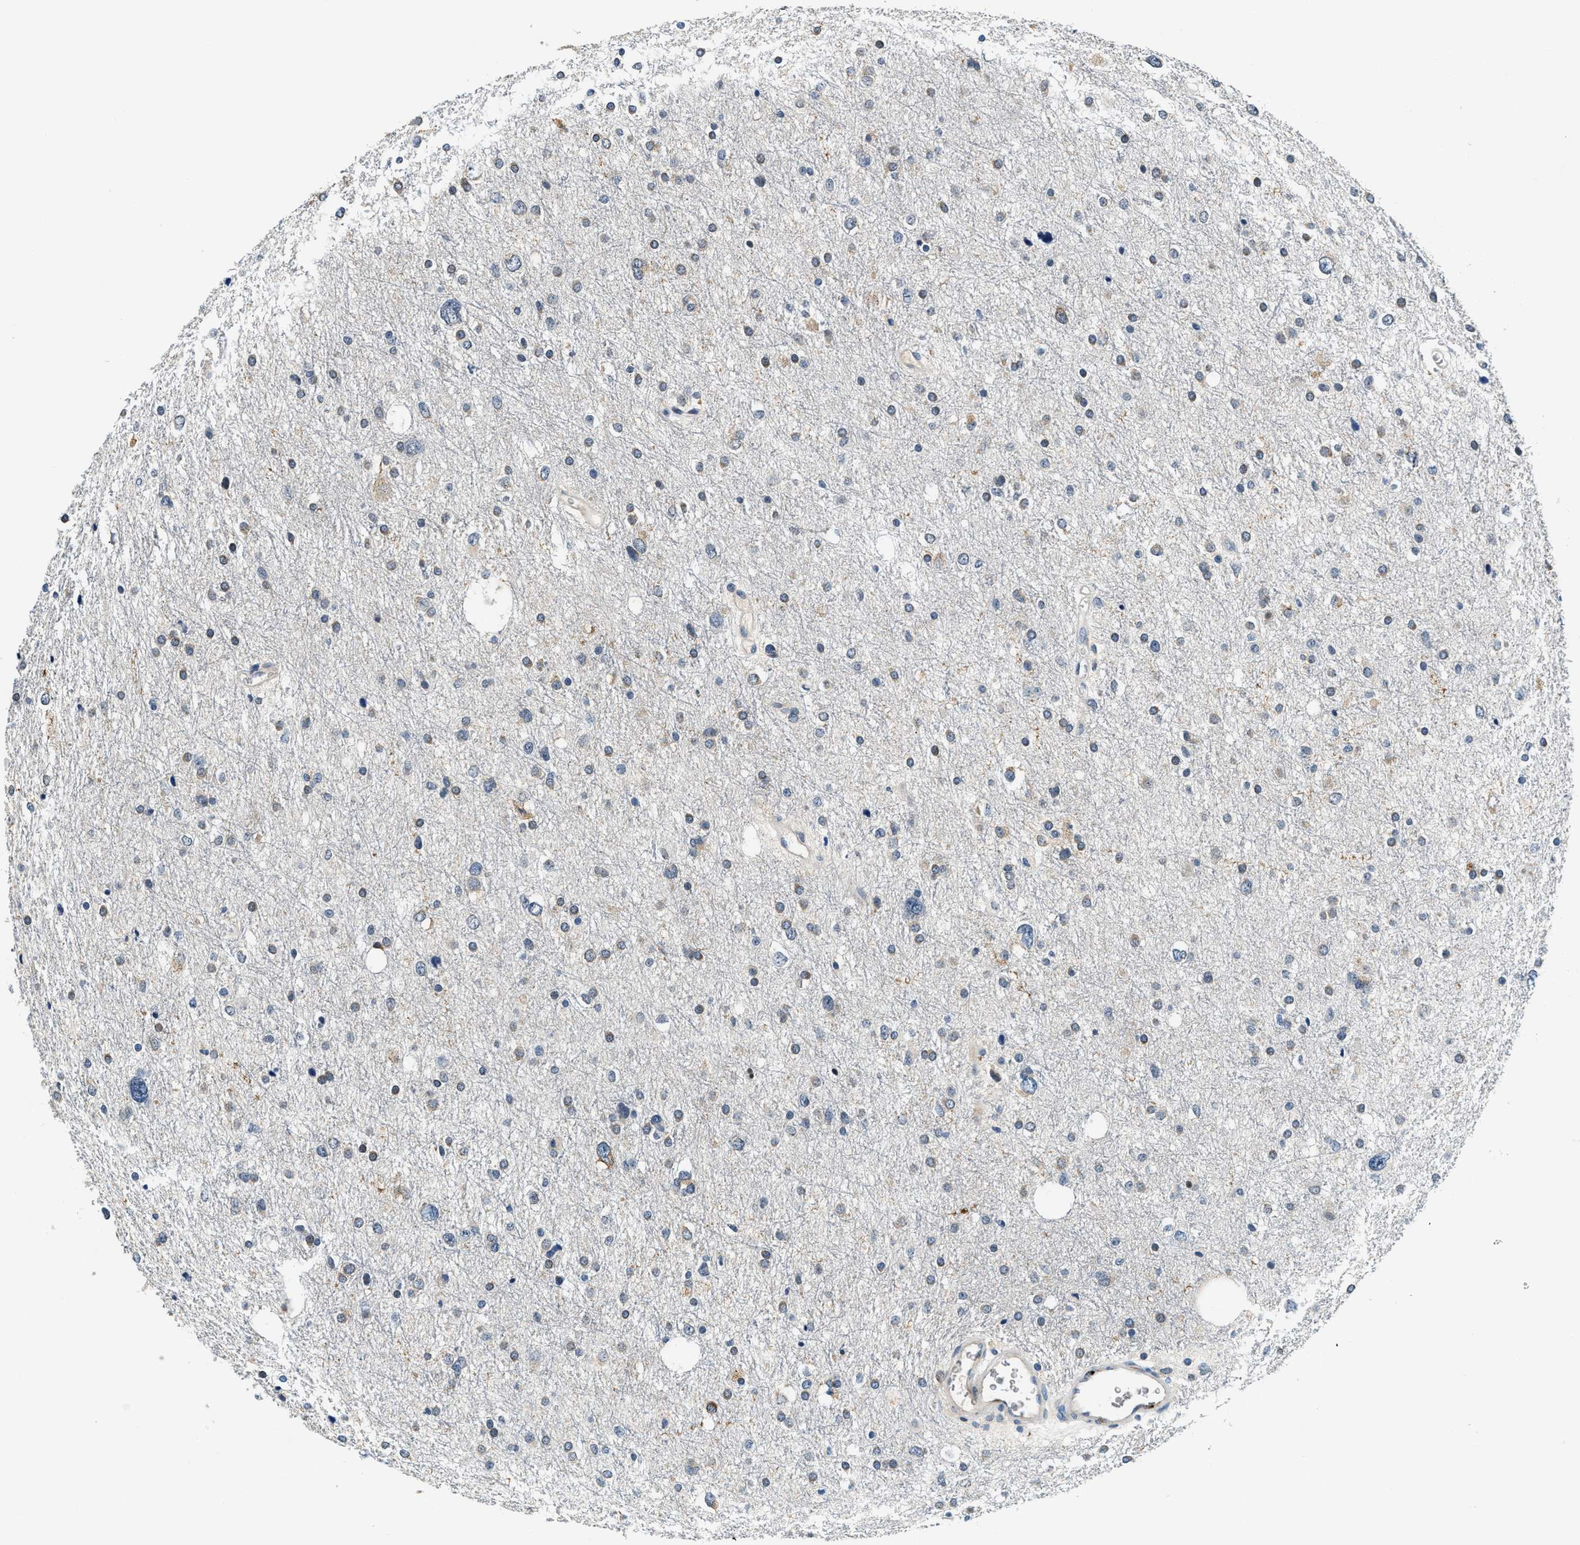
{"staining": {"intensity": "weak", "quantity": "<25%", "location": "cytoplasmic/membranous"}, "tissue": "glioma", "cell_type": "Tumor cells", "image_type": "cancer", "snomed": [{"axis": "morphology", "description": "Glioma, malignant, Low grade"}, {"axis": "topography", "description": "Brain"}], "caption": "Immunohistochemical staining of human glioma exhibits no significant staining in tumor cells.", "gene": "YAE1", "patient": {"sex": "female", "age": 37}}